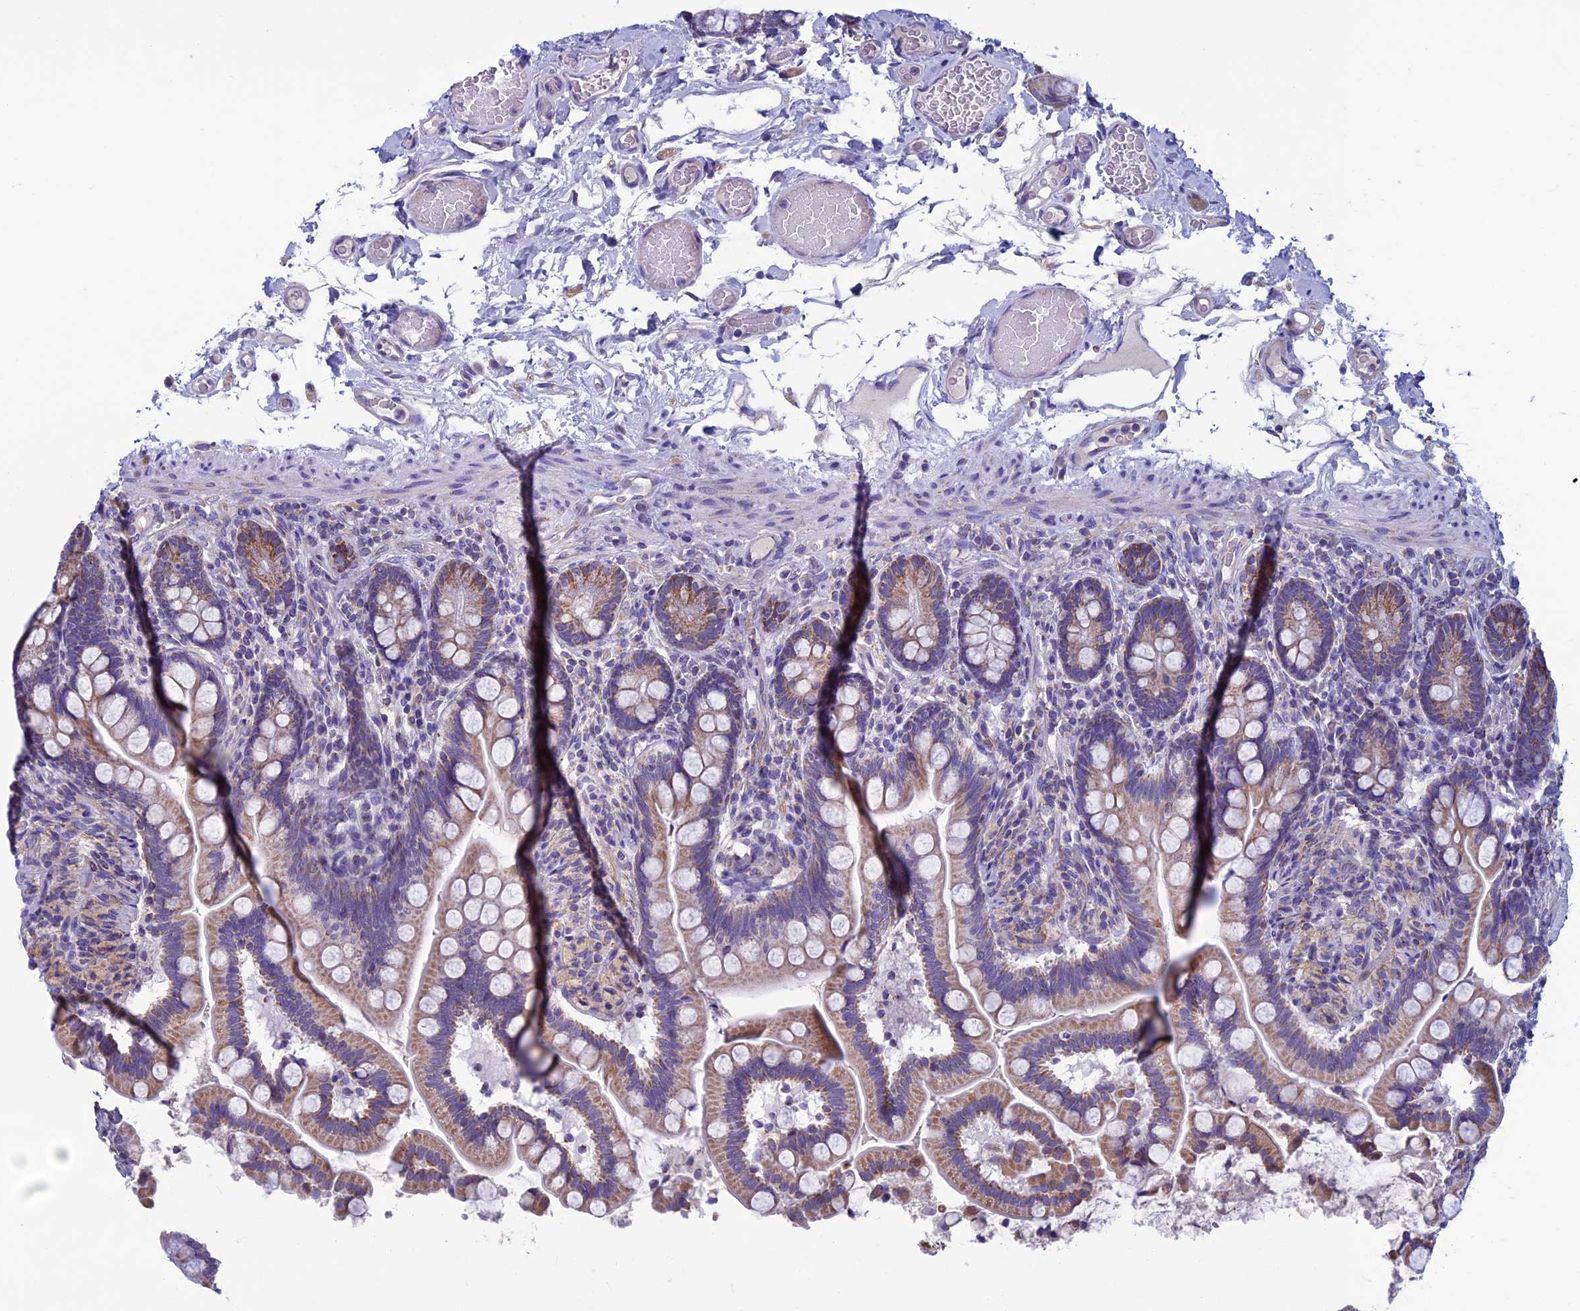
{"staining": {"intensity": "moderate", "quantity": ">75%", "location": "cytoplasmic/membranous"}, "tissue": "small intestine", "cell_type": "Glandular cells", "image_type": "normal", "snomed": [{"axis": "morphology", "description": "Normal tissue, NOS"}, {"axis": "topography", "description": "Small intestine"}], "caption": "Moderate cytoplasmic/membranous expression is identified in about >75% of glandular cells in unremarkable small intestine.", "gene": "MFSD12", "patient": {"sex": "female", "age": 64}}